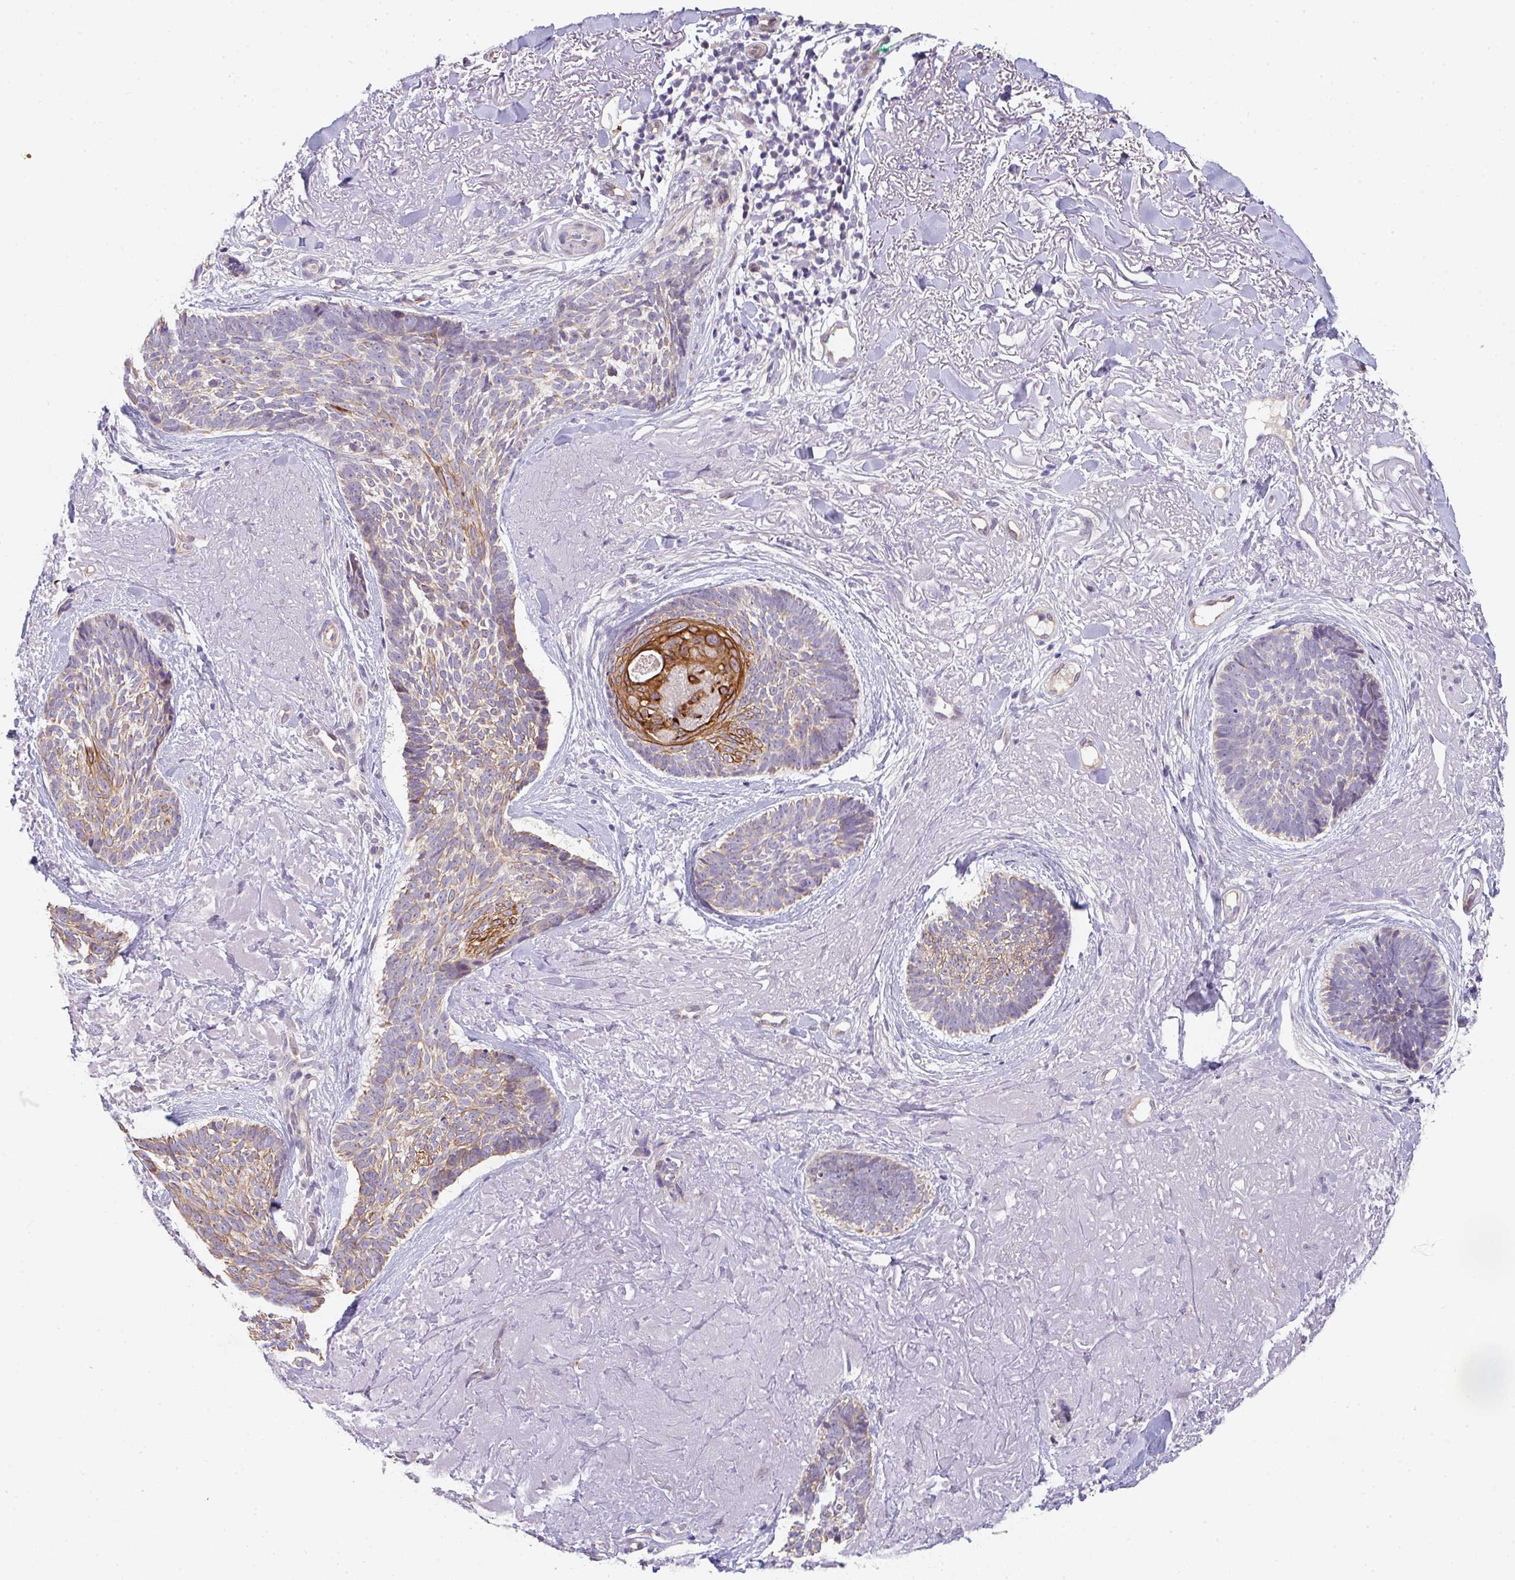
{"staining": {"intensity": "moderate", "quantity": "25%-75%", "location": "cytoplasmic/membranous"}, "tissue": "skin cancer", "cell_type": "Tumor cells", "image_type": "cancer", "snomed": [{"axis": "morphology", "description": "Basal cell carcinoma"}, {"axis": "topography", "description": "Skin"}, {"axis": "topography", "description": "Skin of face"}, {"axis": "topography", "description": "Skin of nose"}], "caption": "Moderate cytoplasmic/membranous staining for a protein is present in approximately 25%-75% of tumor cells of skin basal cell carcinoma using IHC.", "gene": "TNFRSF10A", "patient": {"sex": "female", "age": 86}}